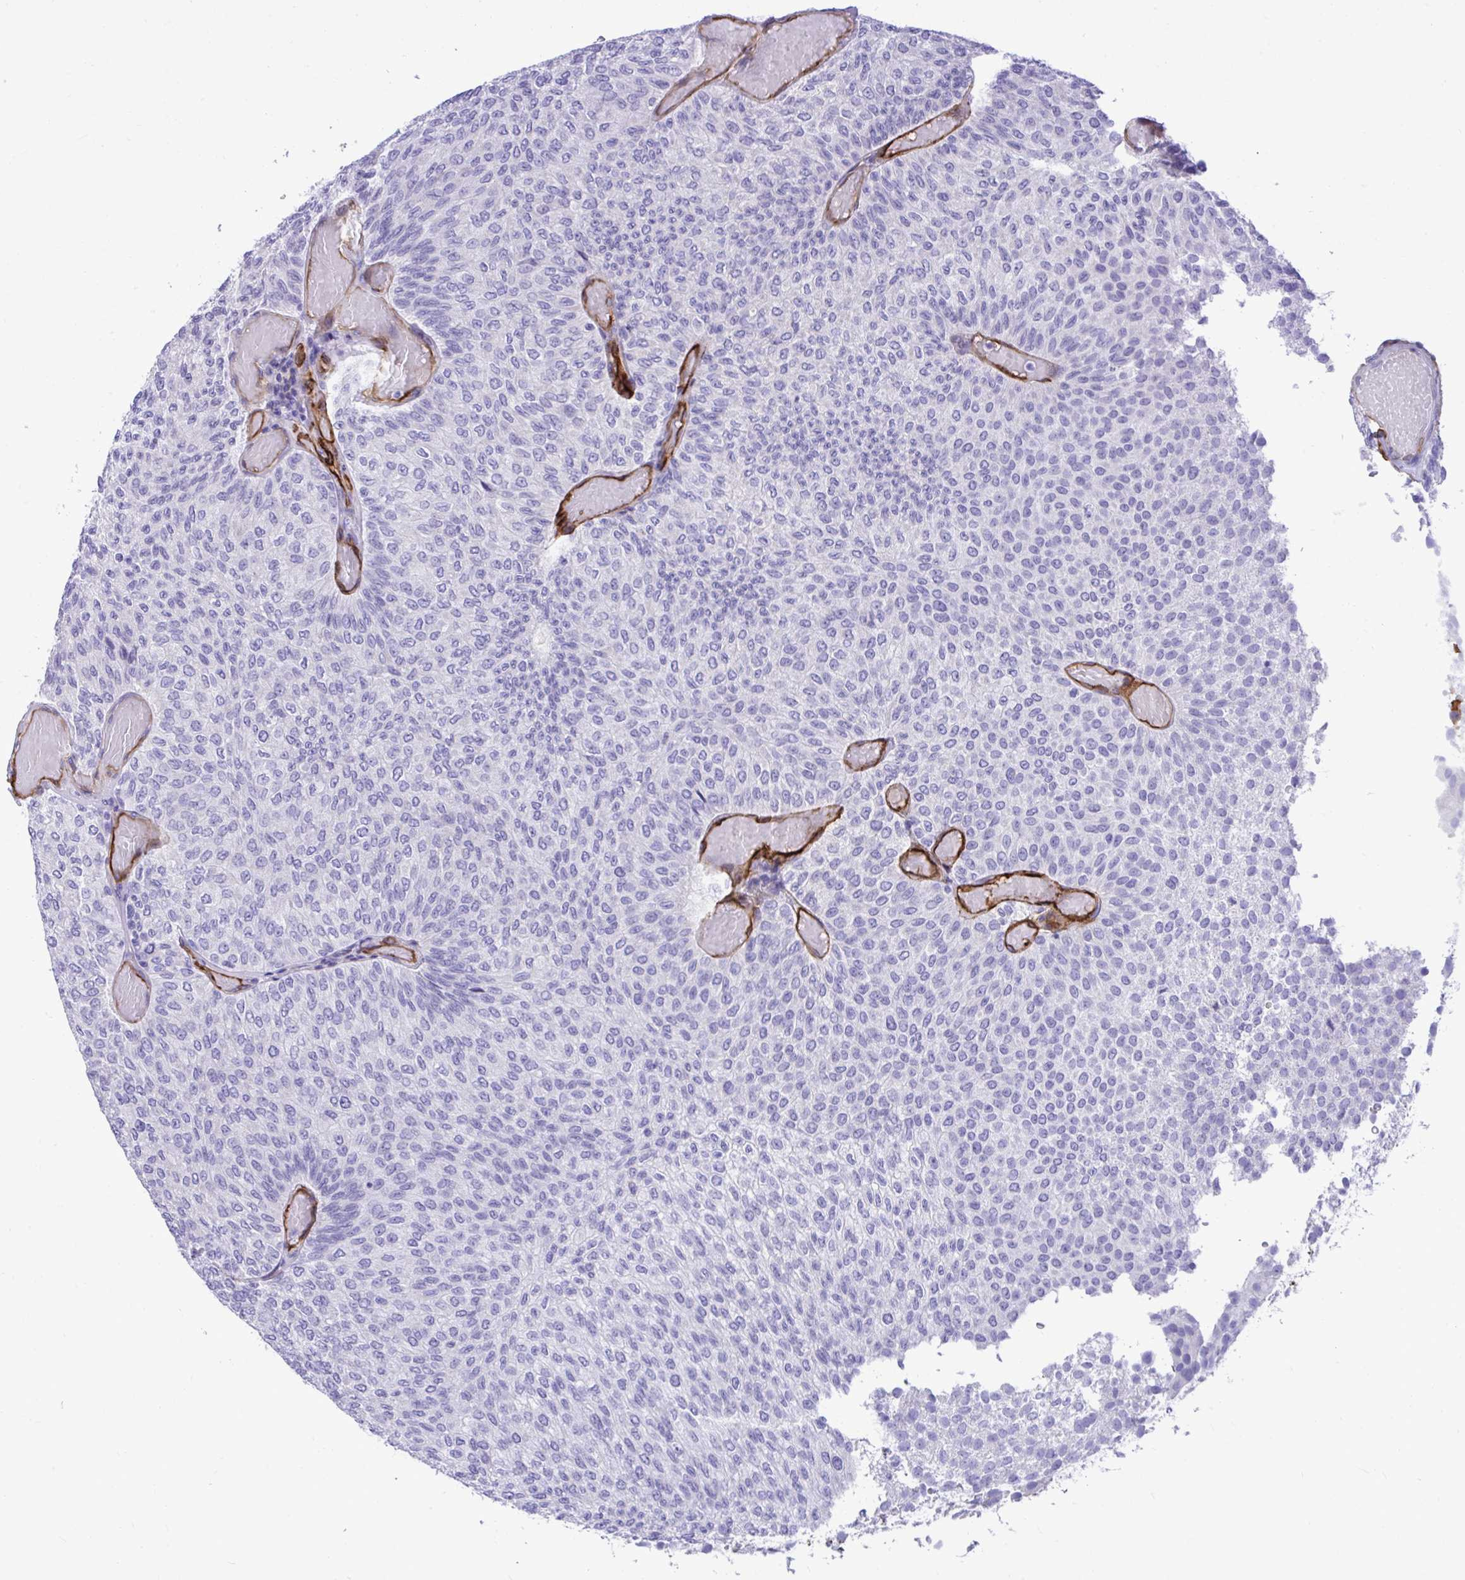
{"staining": {"intensity": "negative", "quantity": "none", "location": "none"}, "tissue": "urothelial cancer", "cell_type": "Tumor cells", "image_type": "cancer", "snomed": [{"axis": "morphology", "description": "Urothelial carcinoma, Low grade"}, {"axis": "topography", "description": "Urinary bladder"}], "caption": "Immunohistochemistry of urothelial cancer exhibits no positivity in tumor cells.", "gene": "ABCG2", "patient": {"sex": "male", "age": 78}}